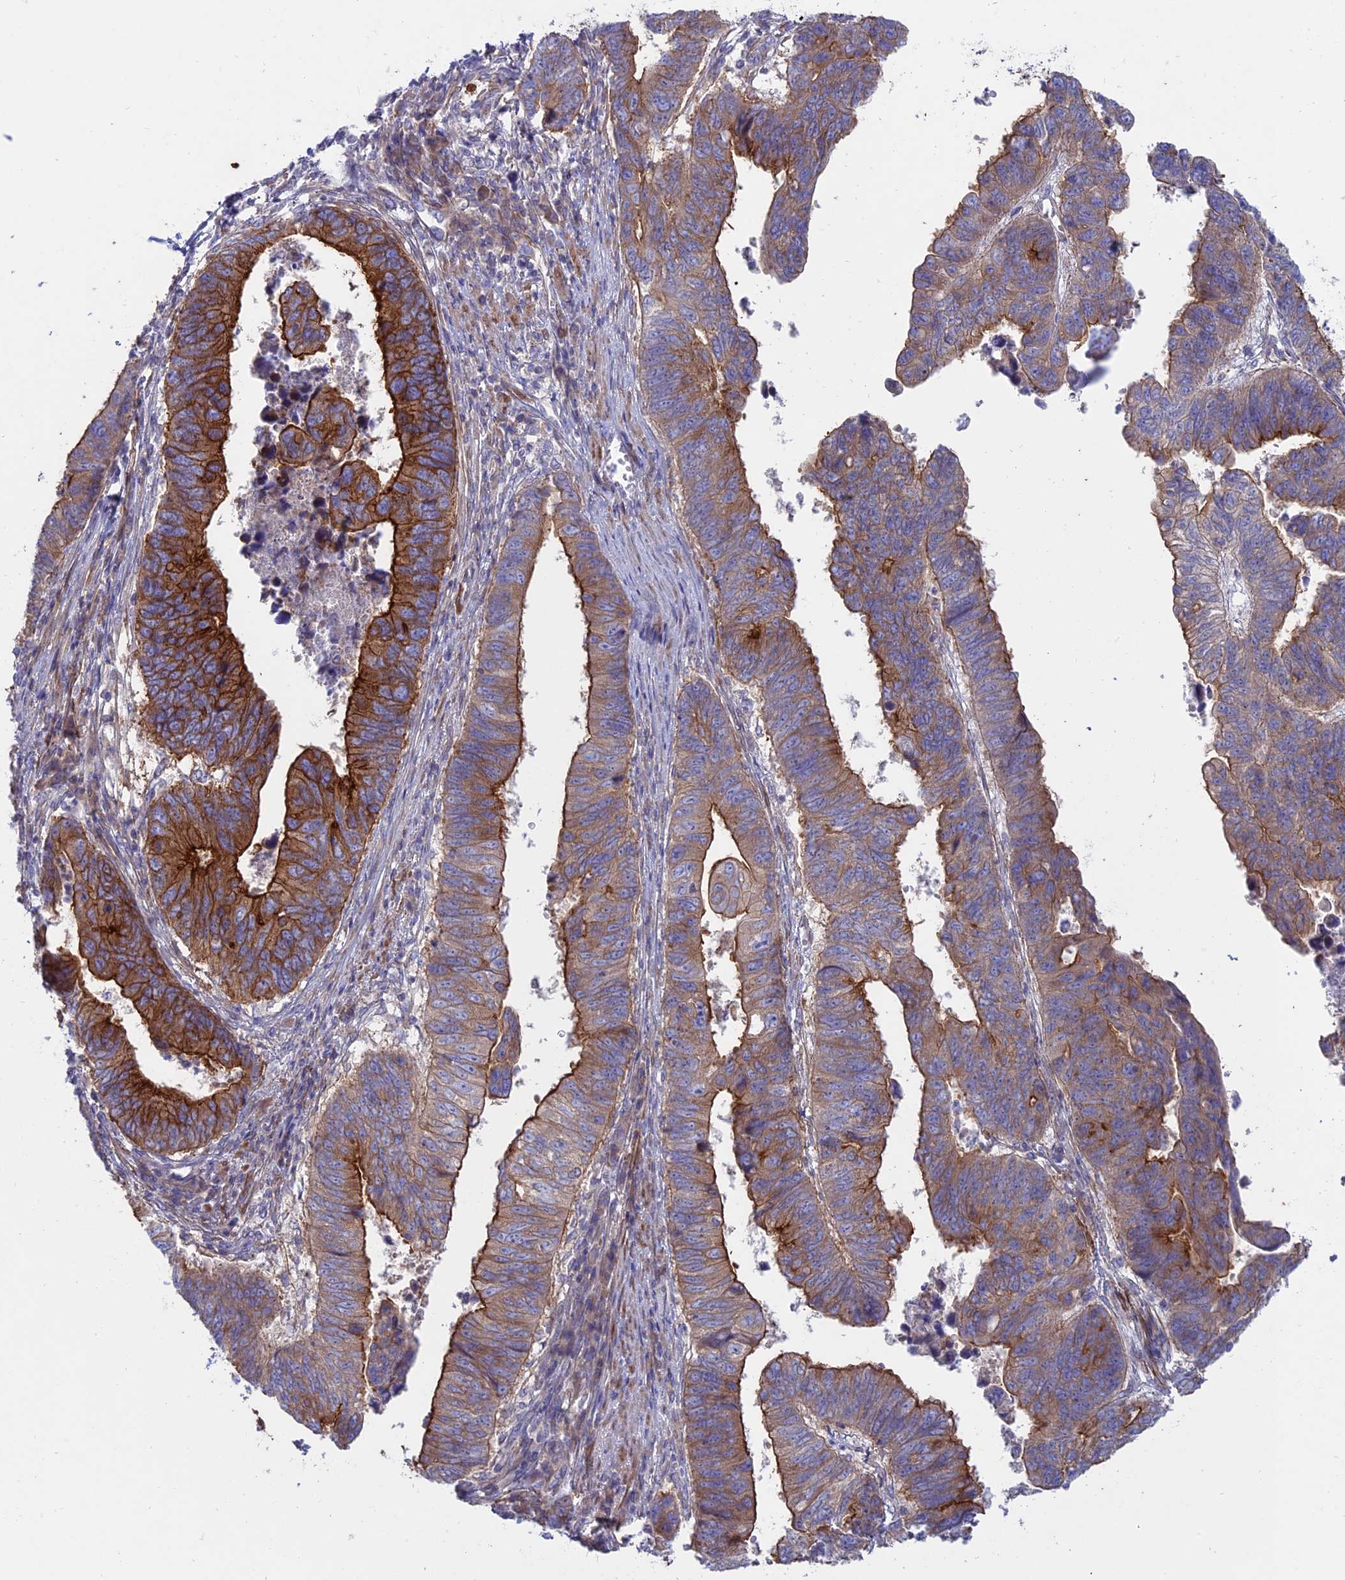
{"staining": {"intensity": "strong", "quantity": ">75%", "location": "cytoplasmic/membranous"}, "tissue": "stomach cancer", "cell_type": "Tumor cells", "image_type": "cancer", "snomed": [{"axis": "morphology", "description": "Adenocarcinoma, NOS"}, {"axis": "topography", "description": "Stomach"}], "caption": "Stomach cancer (adenocarcinoma) was stained to show a protein in brown. There is high levels of strong cytoplasmic/membranous expression in approximately >75% of tumor cells.", "gene": "MYO5B", "patient": {"sex": "male", "age": 59}}